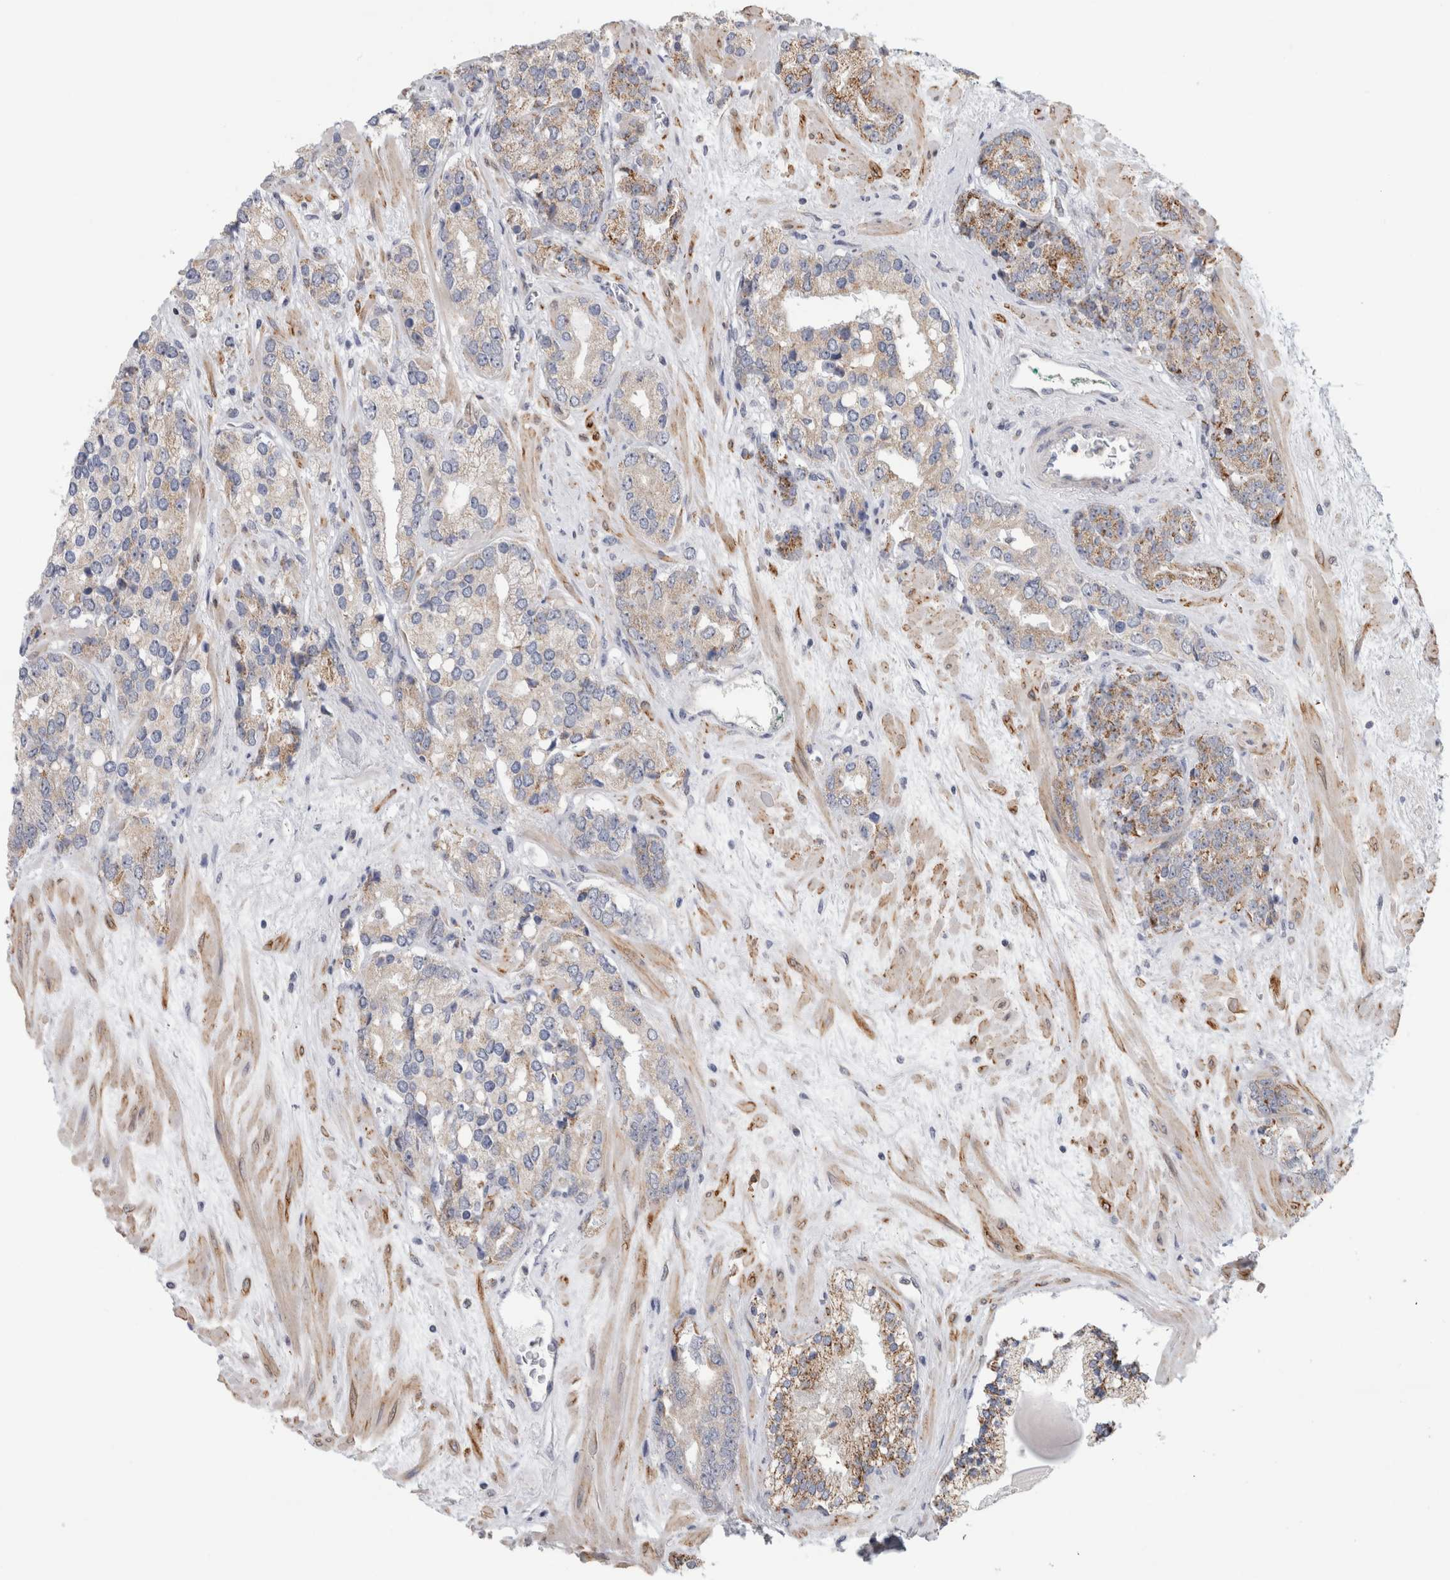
{"staining": {"intensity": "moderate", "quantity": "<25%", "location": "cytoplasmic/membranous"}, "tissue": "prostate cancer", "cell_type": "Tumor cells", "image_type": "cancer", "snomed": [{"axis": "morphology", "description": "Adenocarcinoma, High grade"}, {"axis": "topography", "description": "Prostate"}], "caption": "Immunohistochemical staining of human high-grade adenocarcinoma (prostate) reveals low levels of moderate cytoplasmic/membranous protein staining in approximately <25% of tumor cells. The protein is shown in brown color, while the nuclei are stained blue.", "gene": "RAB18", "patient": {"sex": "male", "age": 71}}